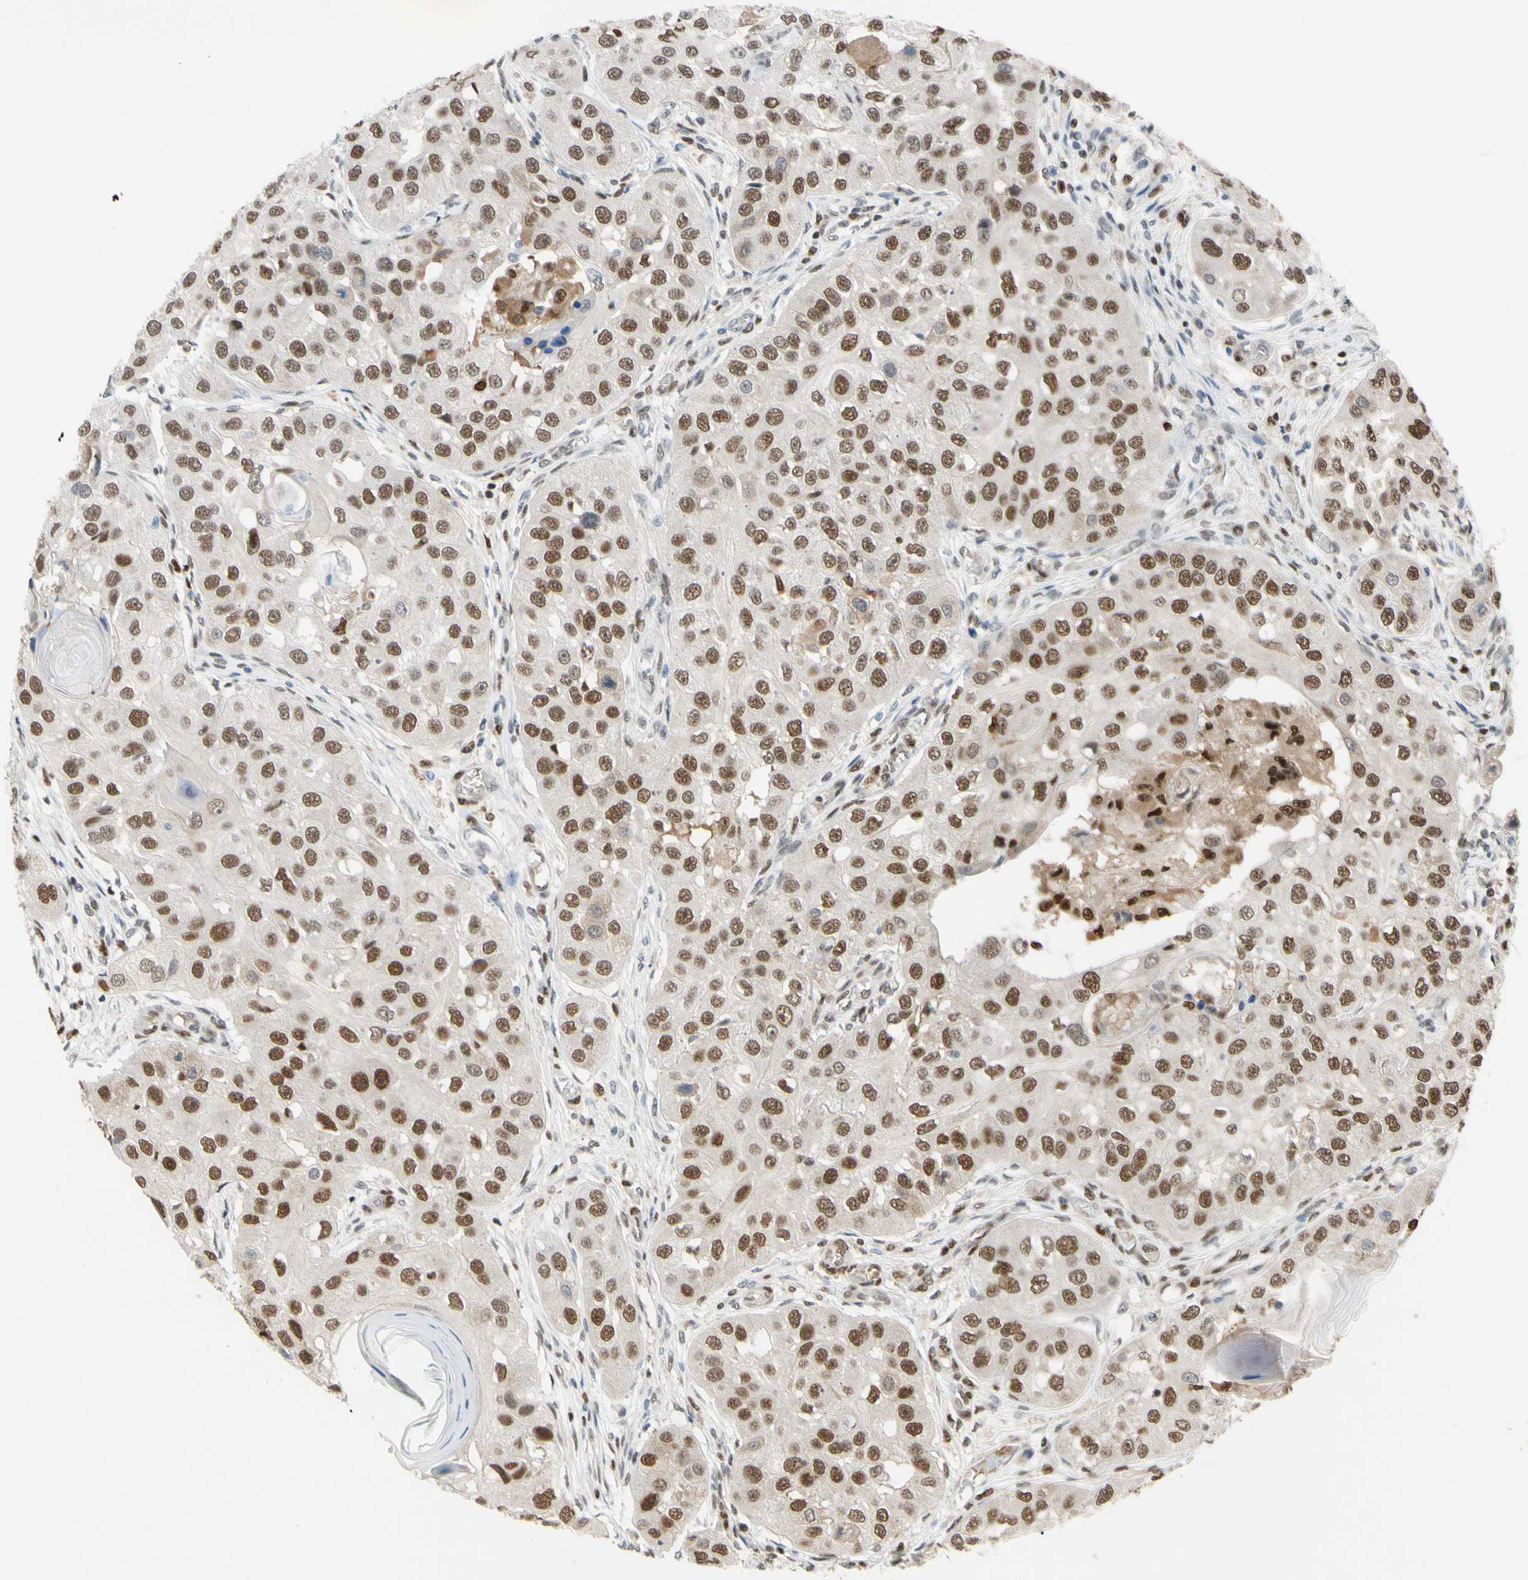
{"staining": {"intensity": "moderate", "quantity": ">75%", "location": "cytoplasmic/membranous,nuclear"}, "tissue": "head and neck cancer", "cell_type": "Tumor cells", "image_type": "cancer", "snomed": [{"axis": "morphology", "description": "Normal tissue, NOS"}, {"axis": "morphology", "description": "Squamous cell carcinoma, NOS"}, {"axis": "topography", "description": "Skeletal muscle"}, {"axis": "topography", "description": "Head-Neck"}], "caption": "A medium amount of moderate cytoplasmic/membranous and nuclear positivity is seen in approximately >75% of tumor cells in squamous cell carcinoma (head and neck) tissue.", "gene": "FKBP5", "patient": {"sex": "male", "age": 51}}